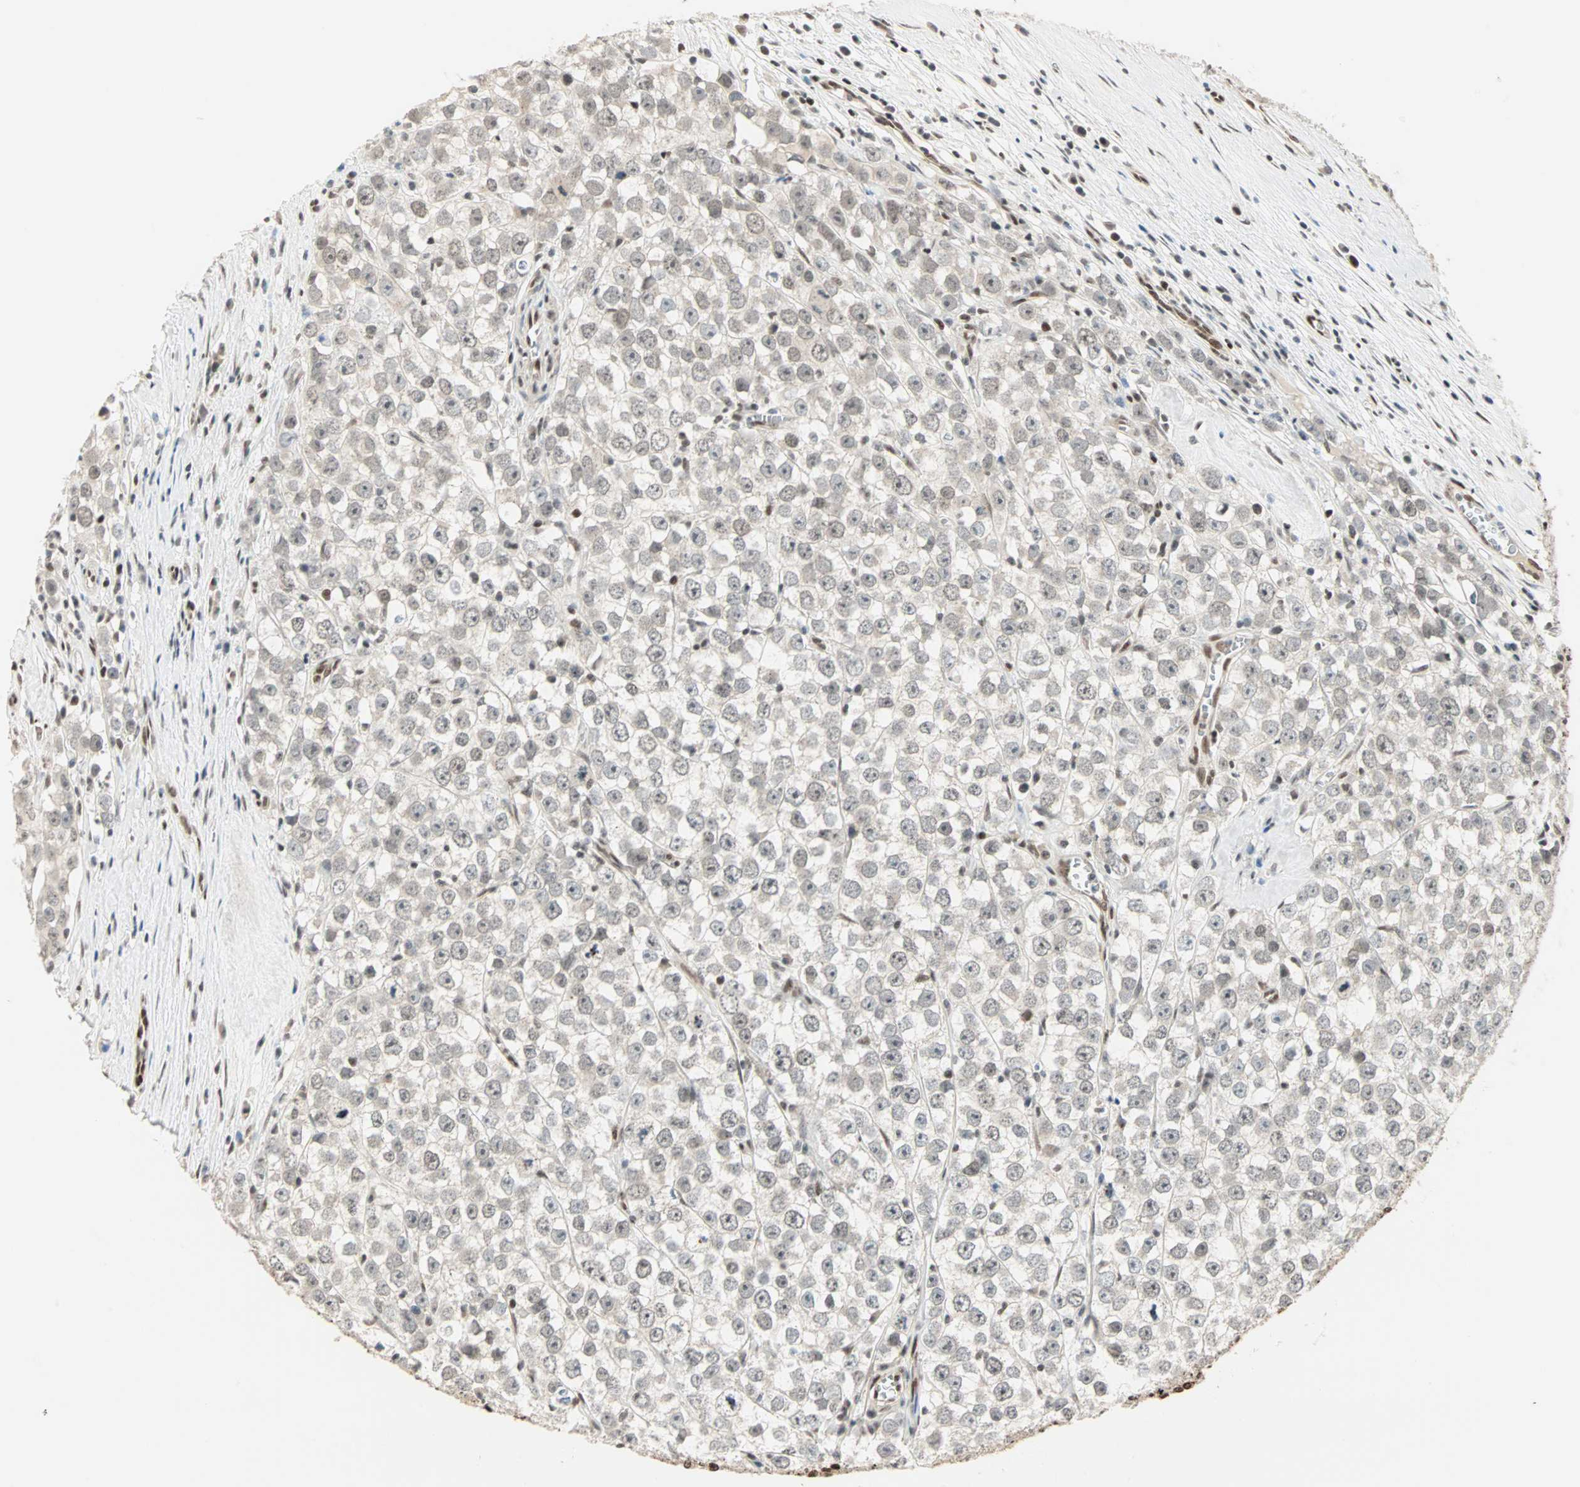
{"staining": {"intensity": "weak", "quantity": "25%-75%", "location": "nuclear"}, "tissue": "testis cancer", "cell_type": "Tumor cells", "image_type": "cancer", "snomed": [{"axis": "morphology", "description": "Seminoma, NOS"}, {"axis": "morphology", "description": "Carcinoma, Embryonal, NOS"}, {"axis": "topography", "description": "Testis"}], "caption": "An immunohistochemistry histopathology image of tumor tissue is shown. Protein staining in brown highlights weak nuclear positivity in testis cancer within tumor cells.", "gene": "BLM", "patient": {"sex": "male", "age": 52}}